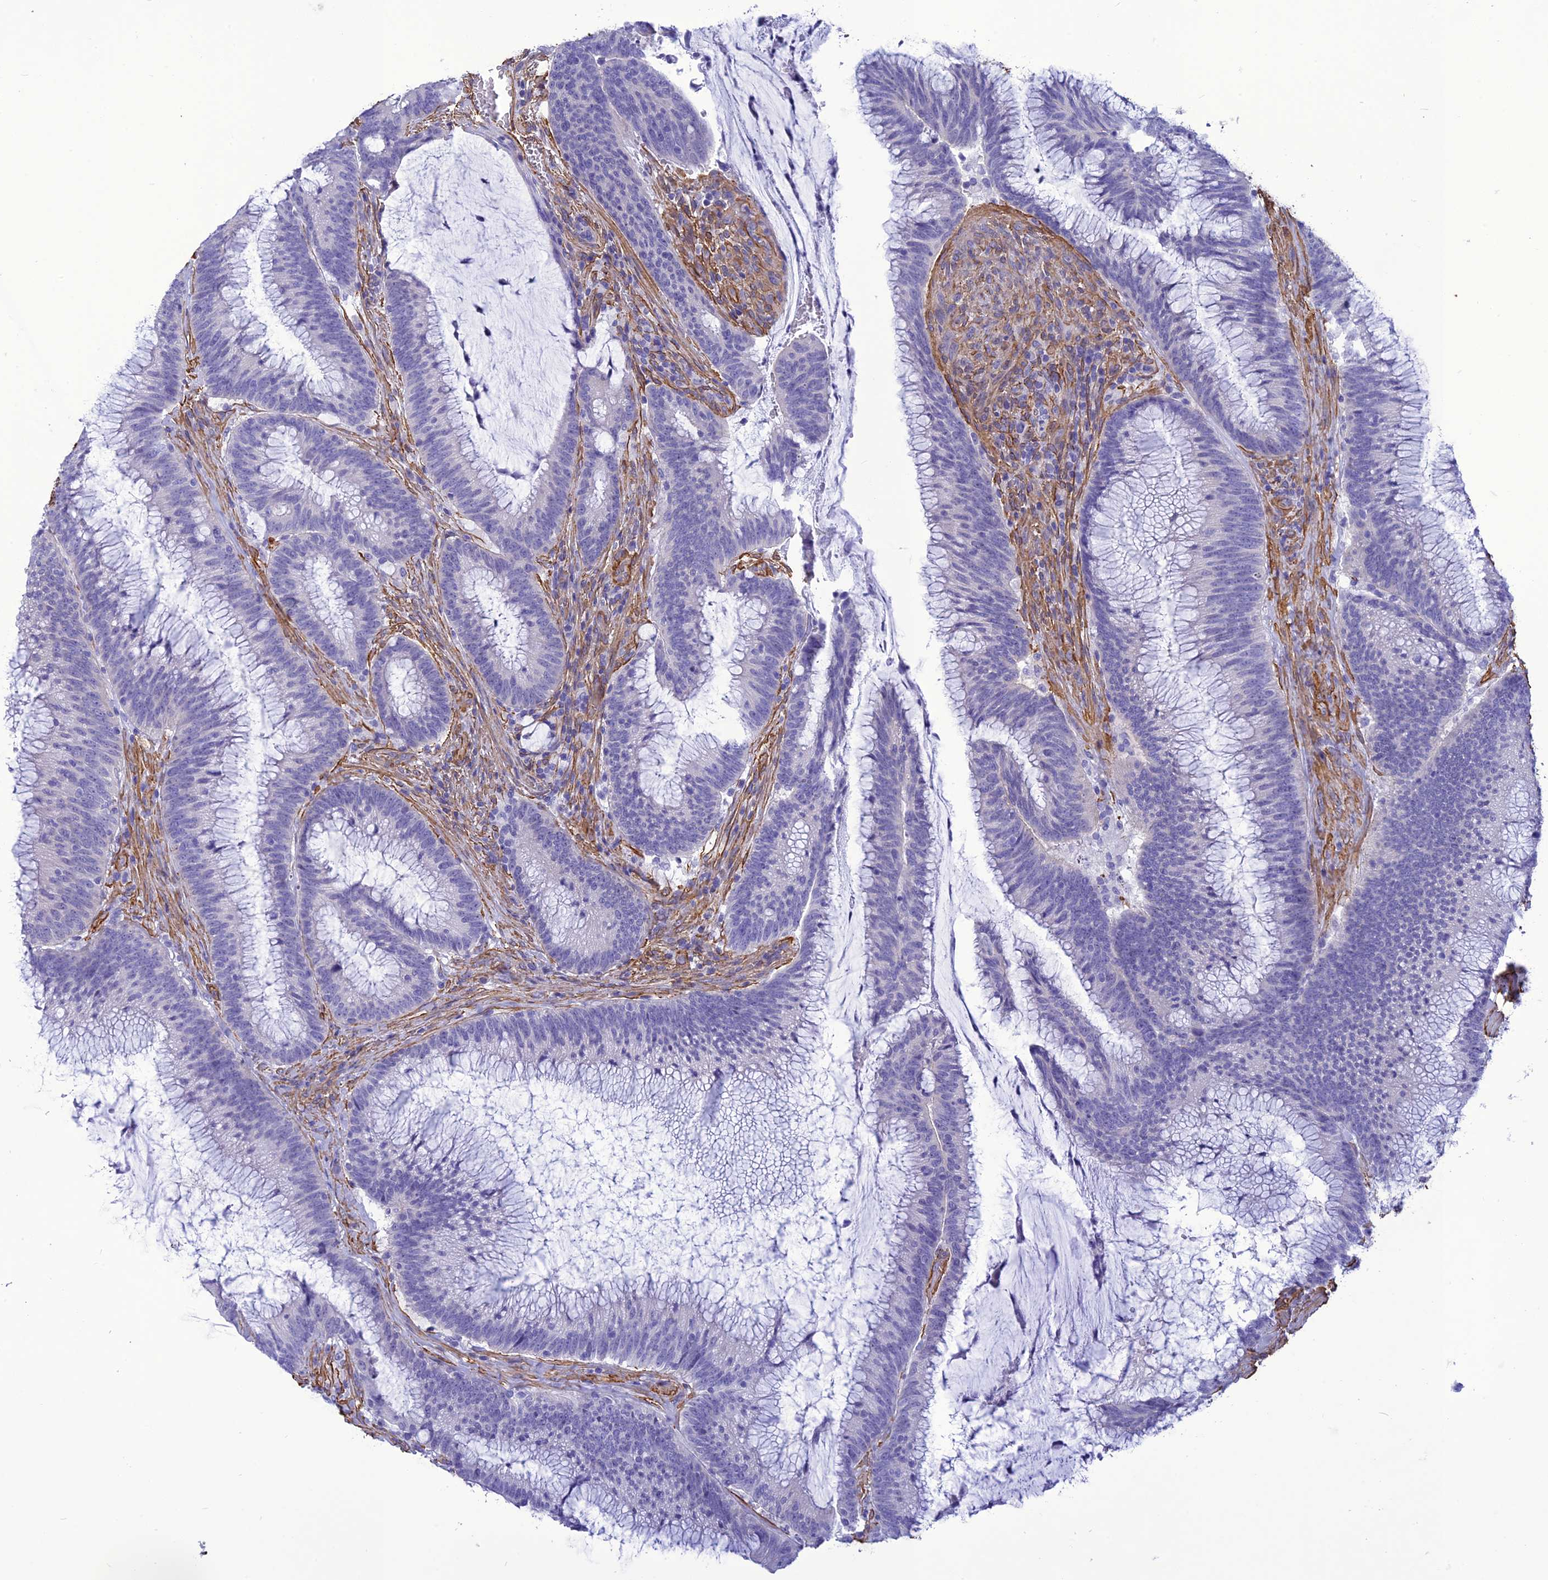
{"staining": {"intensity": "negative", "quantity": "none", "location": "none"}, "tissue": "colorectal cancer", "cell_type": "Tumor cells", "image_type": "cancer", "snomed": [{"axis": "morphology", "description": "Adenocarcinoma, NOS"}, {"axis": "topography", "description": "Rectum"}], "caption": "High magnification brightfield microscopy of colorectal cancer (adenocarcinoma) stained with DAB (brown) and counterstained with hematoxylin (blue): tumor cells show no significant positivity.", "gene": "NKD1", "patient": {"sex": "female", "age": 77}}